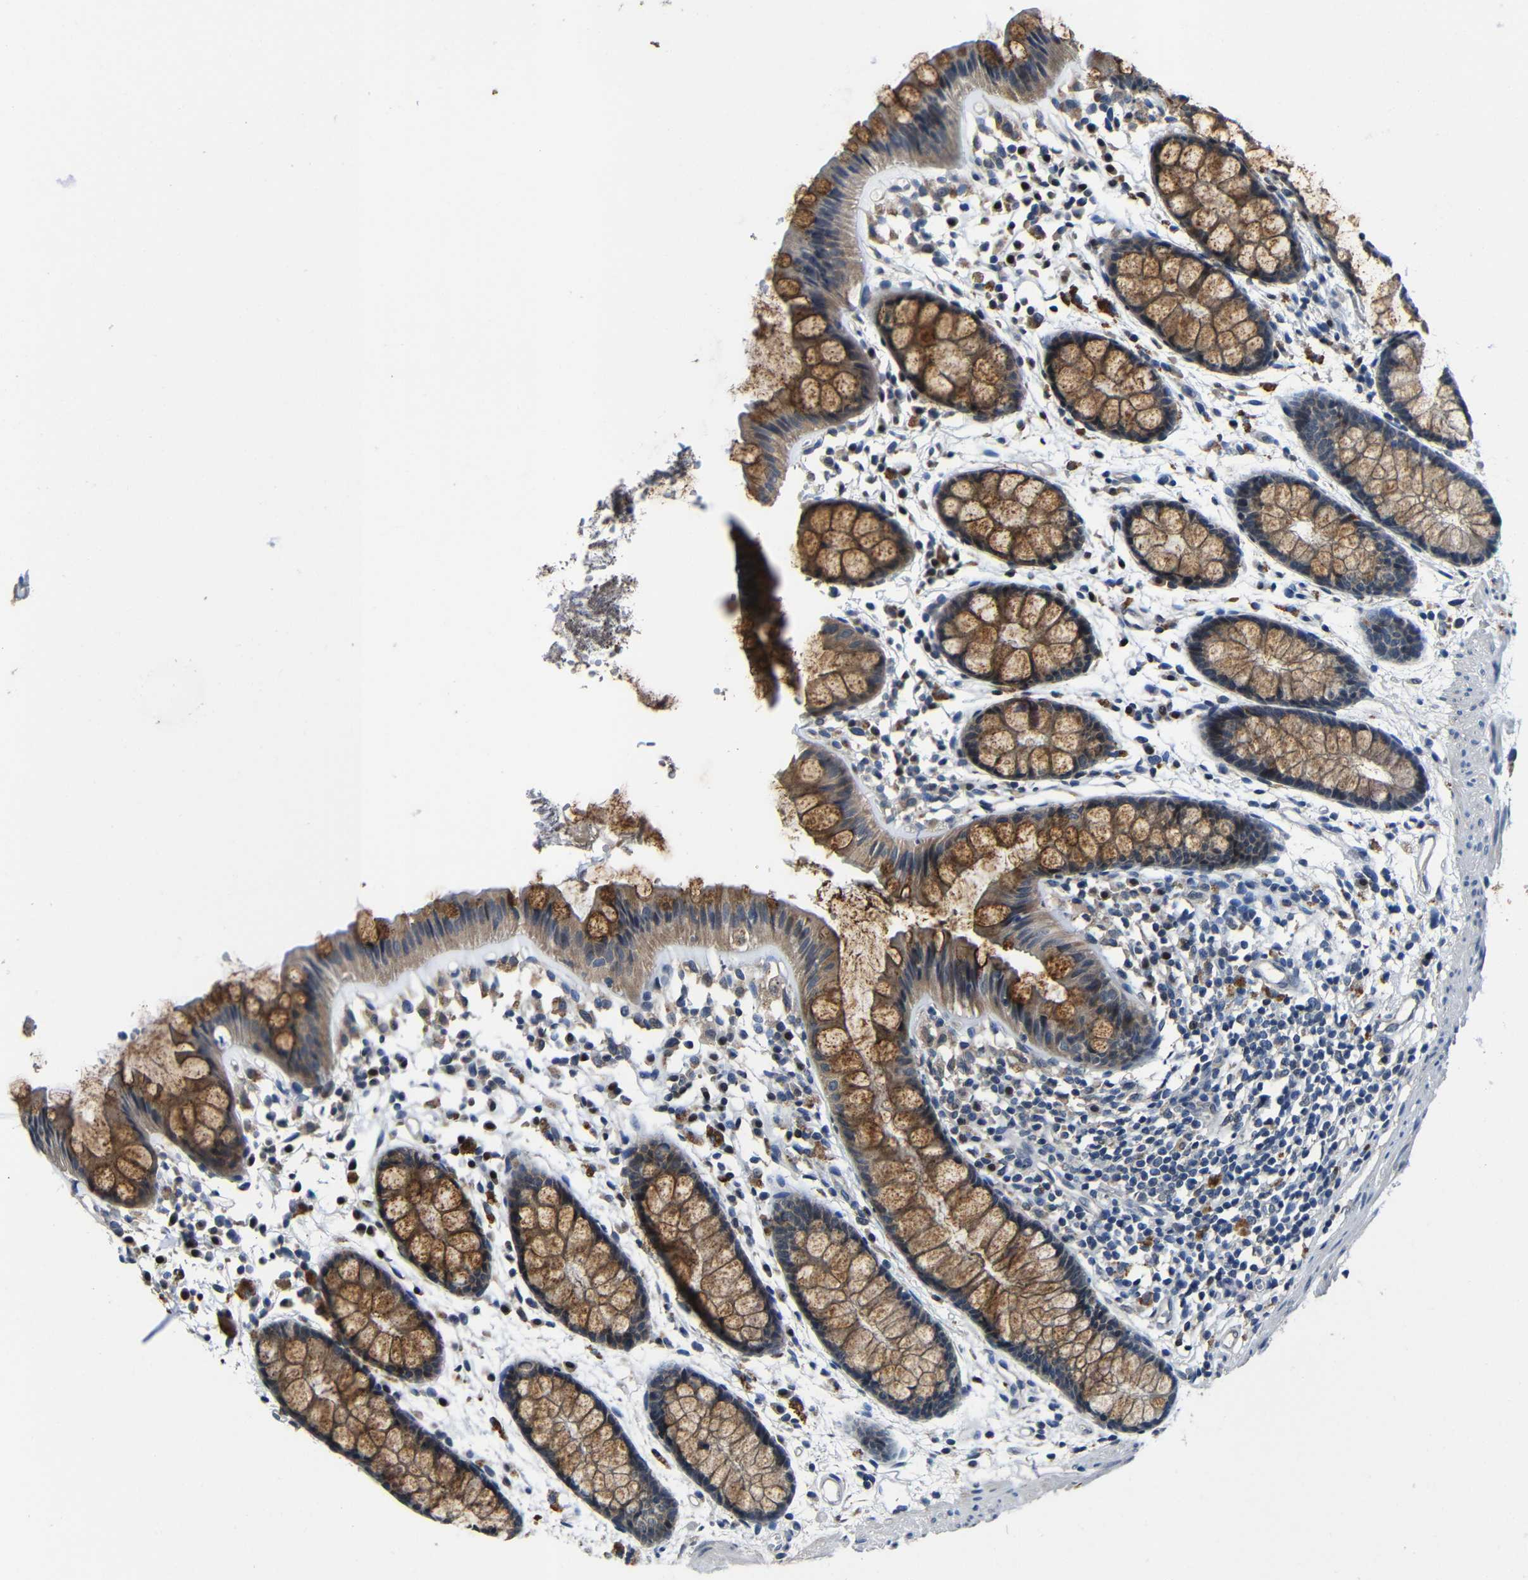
{"staining": {"intensity": "moderate", "quantity": ">75%", "location": "cytoplasmic/membranous"}, "tissue": "rectum", "cell_type": "Glandular cells", "image_type": "normal", "snomed": [{"axis": "morphology", "description": "Normal tissue, NOS"}, {"axis": "topography", "description": "Rectum"}], "caption": "Rectum stained with immunohistochemistry exhibits moderate cytoplasmic/membranous expression in approximately >75% of glandular cells.", "gene": "C6orf89", "patient": {"sex": "female", "age": 66}}